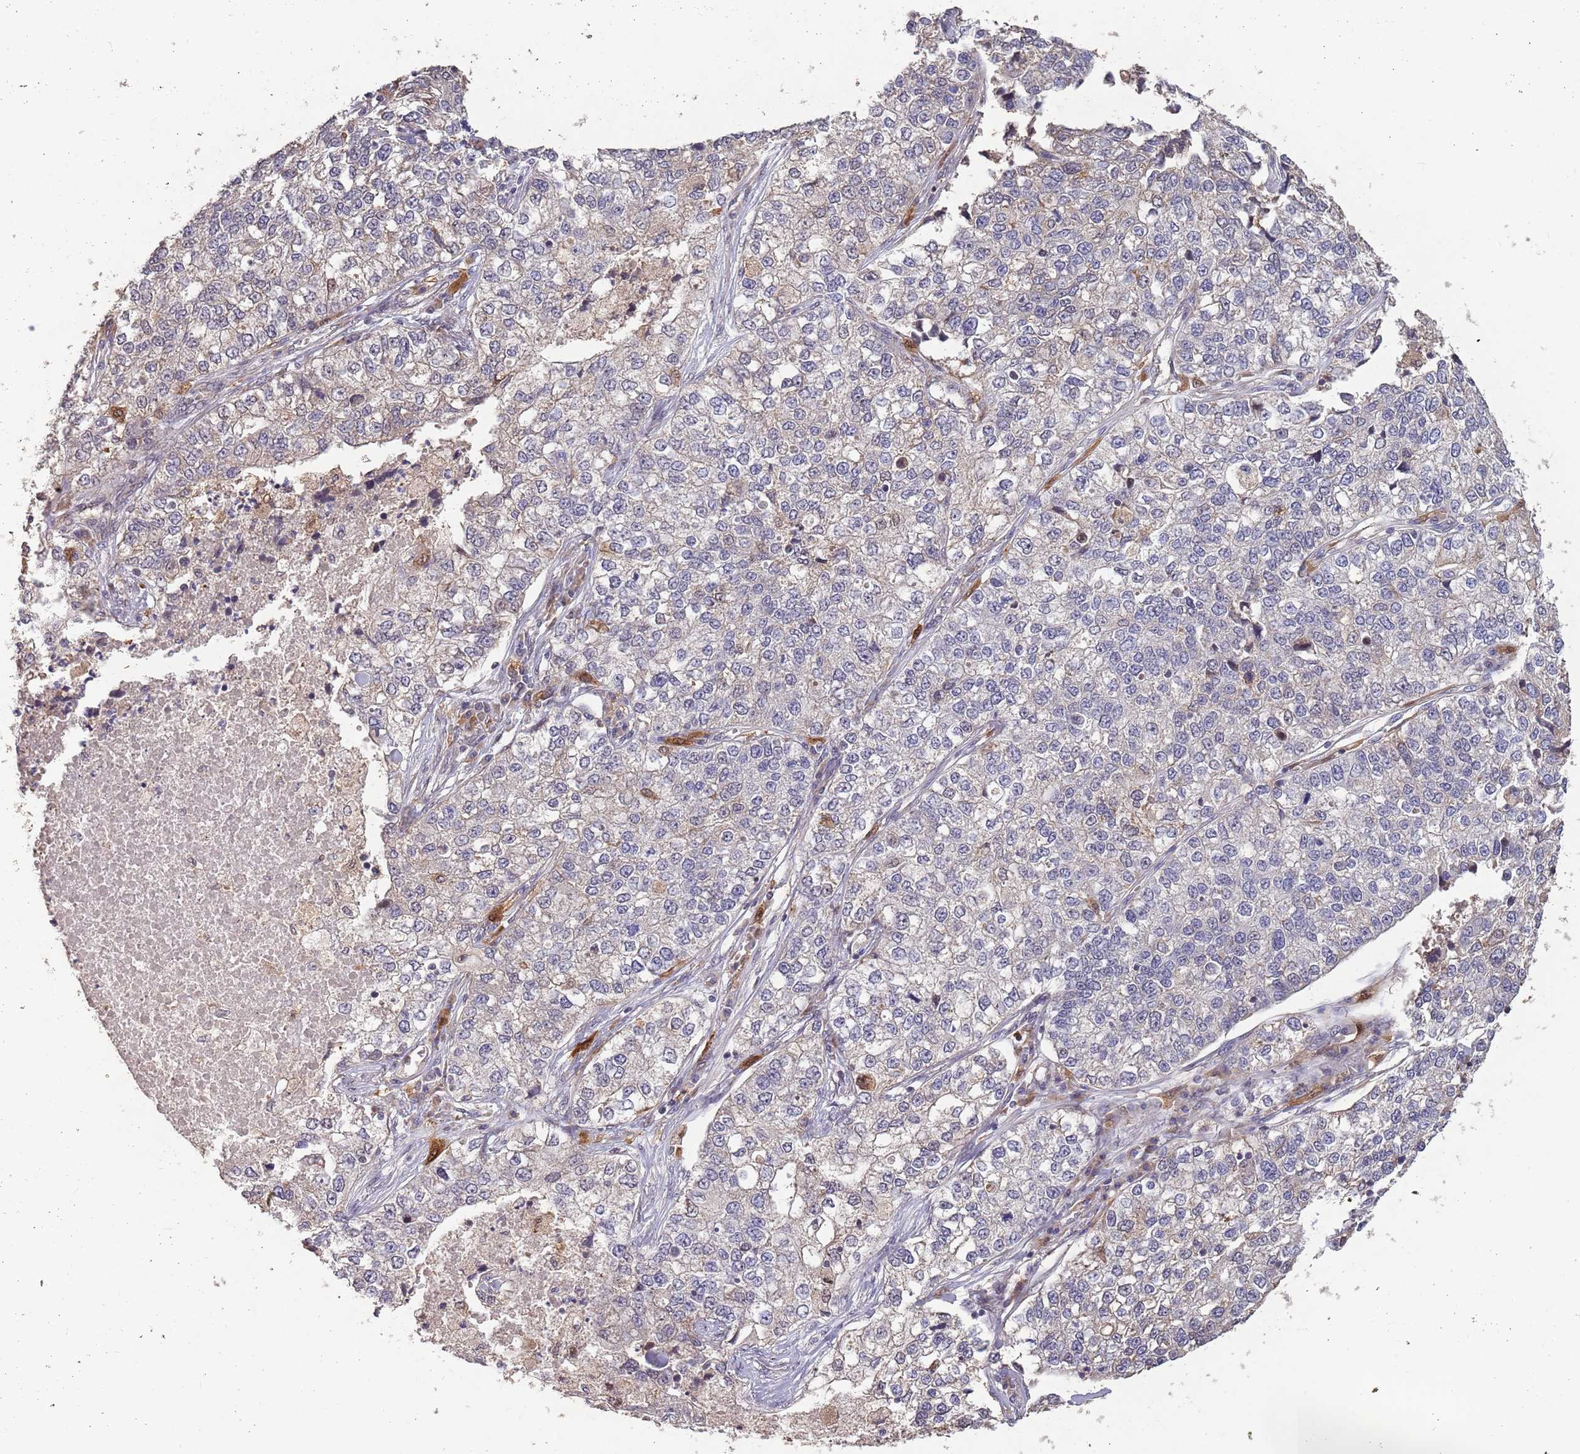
{"staining": {"intensity": "negative", "quantity": "none", "location": "none"}, "tissue": "lung cancer", "cell_type": "Tumor cells", "image_type": "cancer", "snomed": [{"axis": "morphology", "description": "Adenocarcinoma, NOS"}, {"axis": "topography", "description": "Lung"}], "caption": "The image demonstrates no significant staining in tumor cells of lung adenocarcinoma.", "gene": "ZNF639", "patient": {"sex": "male", "age": 49}}